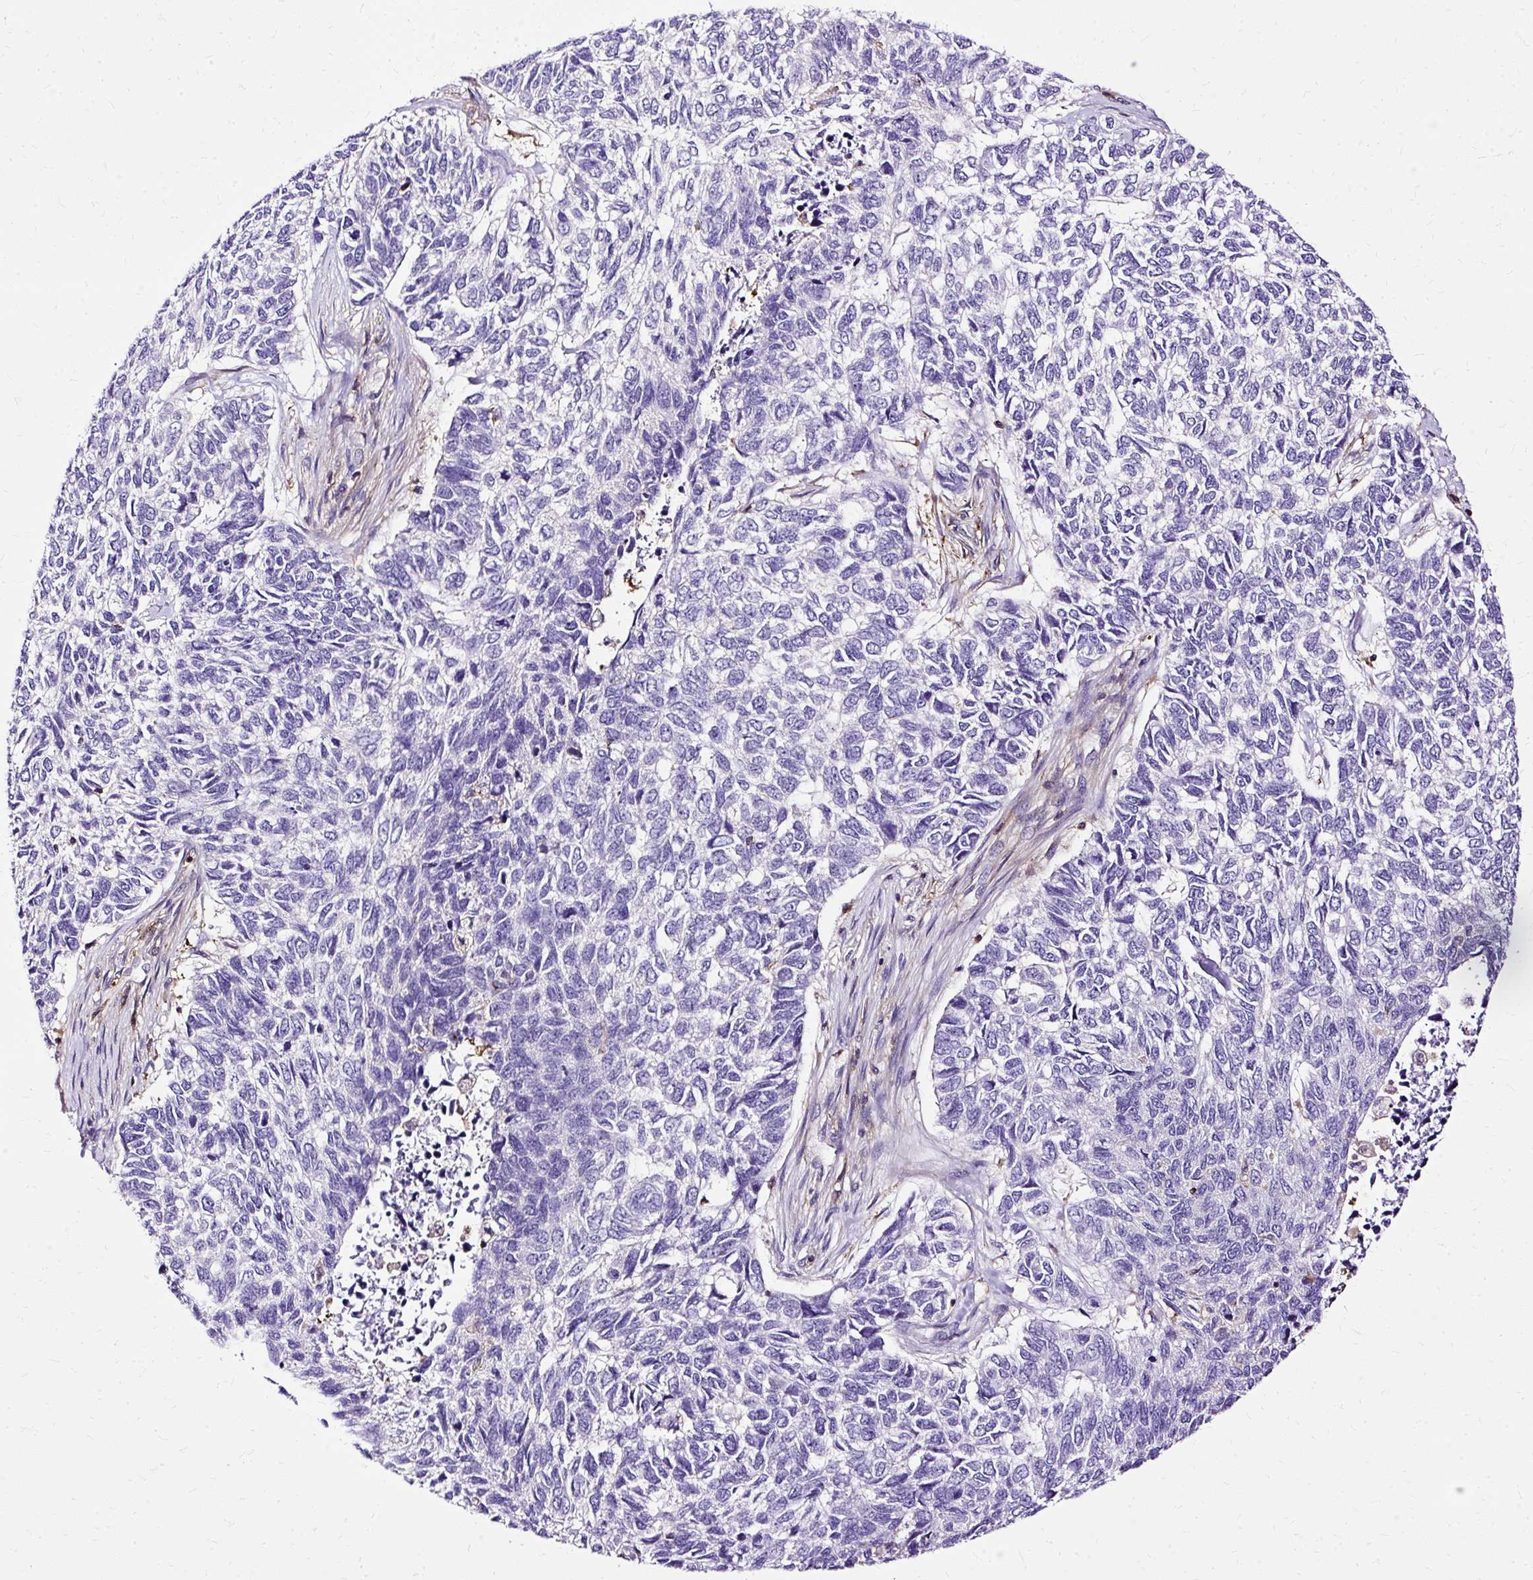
{"staining": {"intensity": "negative", "quantity": "none", "location": "none"}, "tissue": "skin cancer", "cell_type": "Tumor cells", "image_type": "cancer", "snomed": [{"axis": "morphology", "description": "Basal cell carcinoma"}, {"axis": "topography", "description": "Skin"}], "caption": "DAB immunohistochemical staining of skin basal cell carcinoma displays no significant staining in tumor cells.", "gene": "TWF2", "patient": {"sex": "female", "age": 65}}